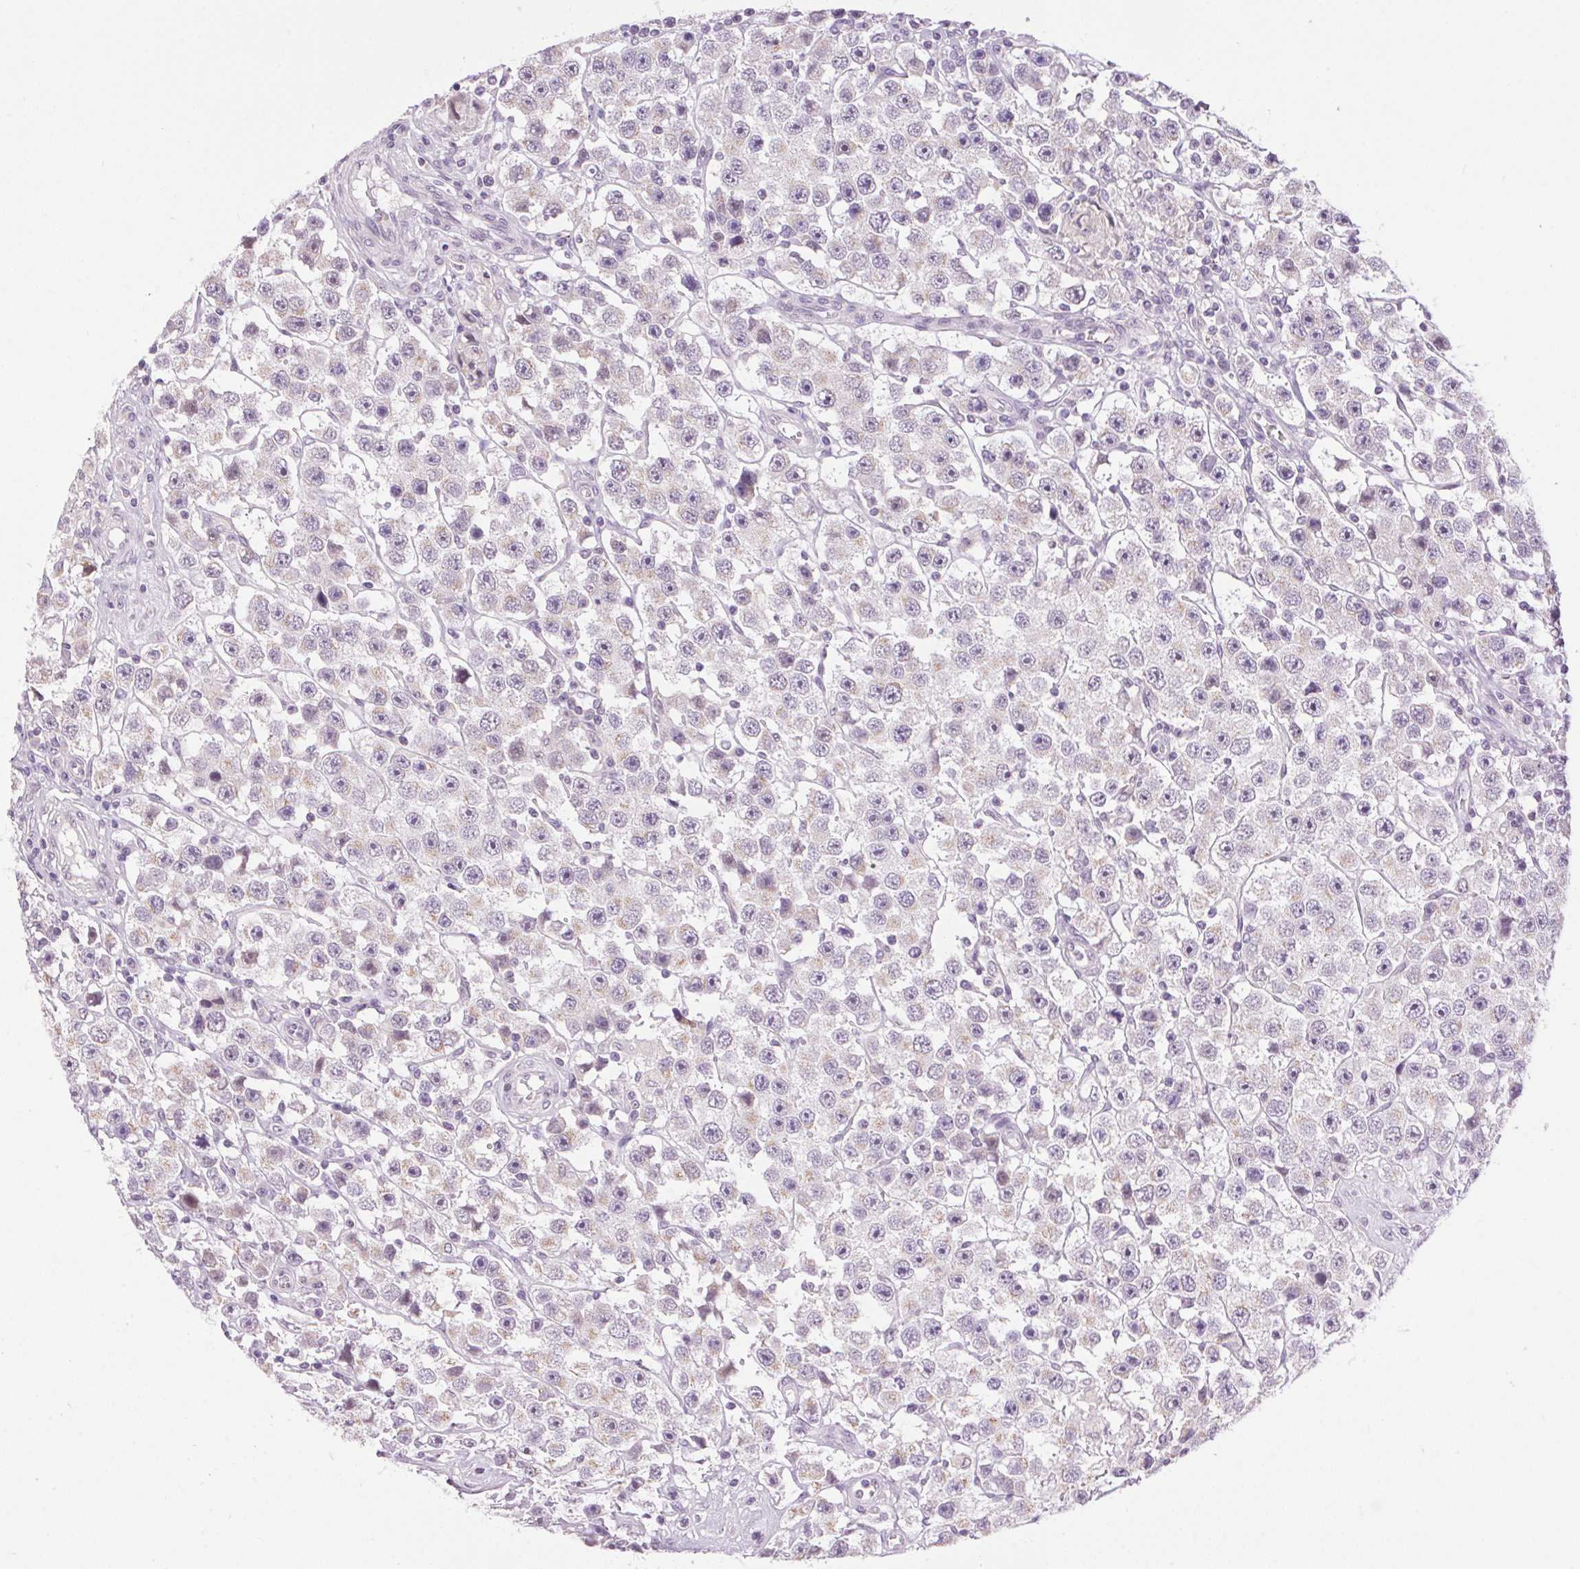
{"staining": {"intensity": "negative", "quantity": "none", "location": "none"}, "tissue": "testis cancer", "cell_type": "Tumor cells", "image_type": "cancer", "snomed": [{"axis": "morphology", "description": "Seminoma, NOS"}, {"axis": "topography", "description": "Testis"}], "caption": "Tumor cells show no significant staining in testis cancer (seminoma).", "gene": "SMIM13", "patient": {"sex": "male", "age": 45}}